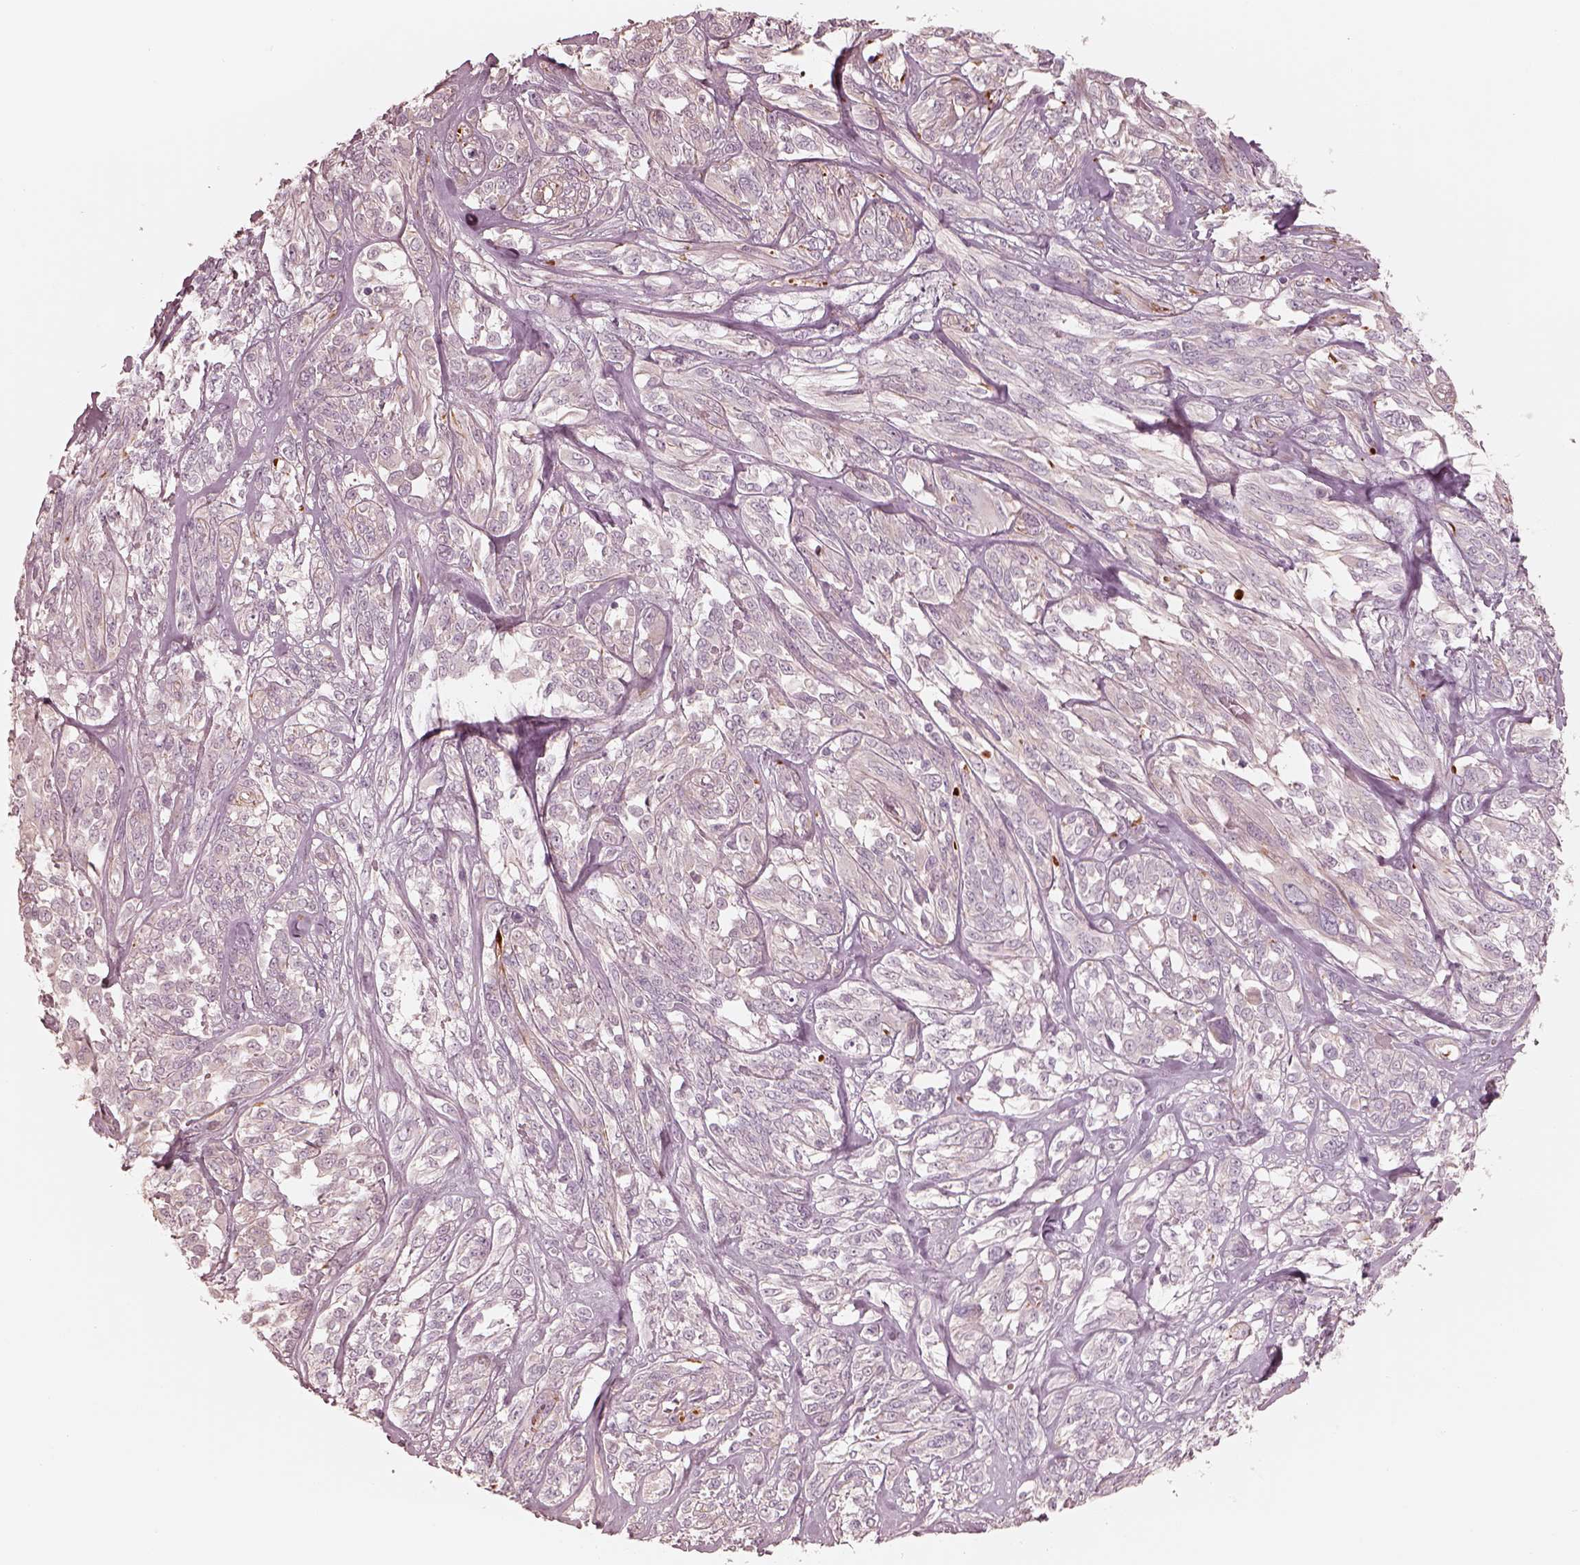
{"staining": {"intensity": "moderate", "quantity": "<25%", "location": "cytoplasmic/membranous"}, "tissue": "melanoma", "cell_type": "Tumor cells", "image_type": "cancer", "snomed": [{"axis": "morphology", "description": "Malignant melanoma, NOS"}, {"axis": "topography", "description": "Skin"}], "caption": "A histopathology image of melanoma stained for a protein exhibits moderate cytoplasmic/membranous brown staining in tumor cells.", "gene": "RAB3C", "patient": {"sex": "female", "age": 91}}